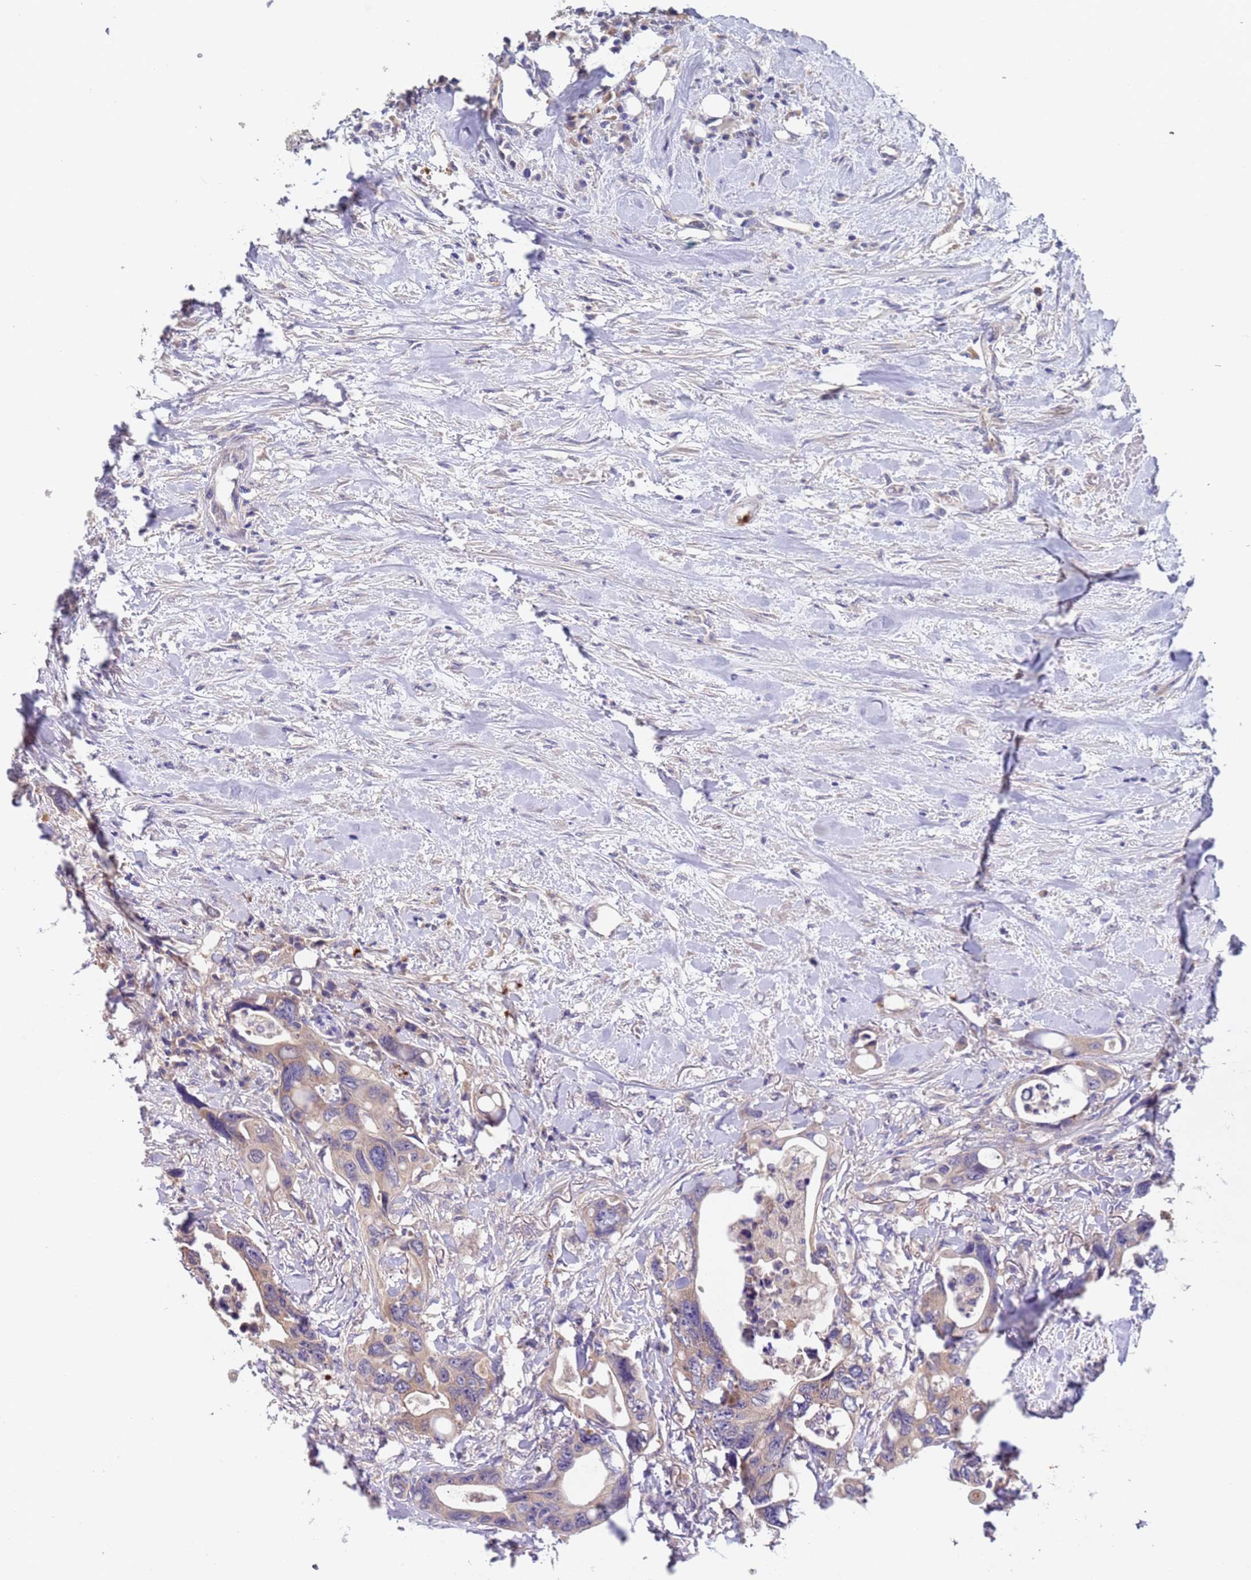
{"staining": {"intensity": "weak", "quantity": "25%-75%", "location": "cytoplasmic/membranous"}, "tissue": "colorectal cancer", "cell_type": "Tumor cells", "image_type": "cancer", "snomed": [{"axis": "morphology", "description": "Adenocarcinoma, NOS"}, {"axis": "topography", "description": "Rectum"}], "caption": "Immunohistochemistry (DAB (3,3'-diaminobenzidine)) staining of colorectal adenocarcinoma demonstrates weak cytoplasmic/membranous protein staining in about 25%-75% of tumor cells.", "gene": "ZNF248", "patient": {"sex": "male", "age": 57}}